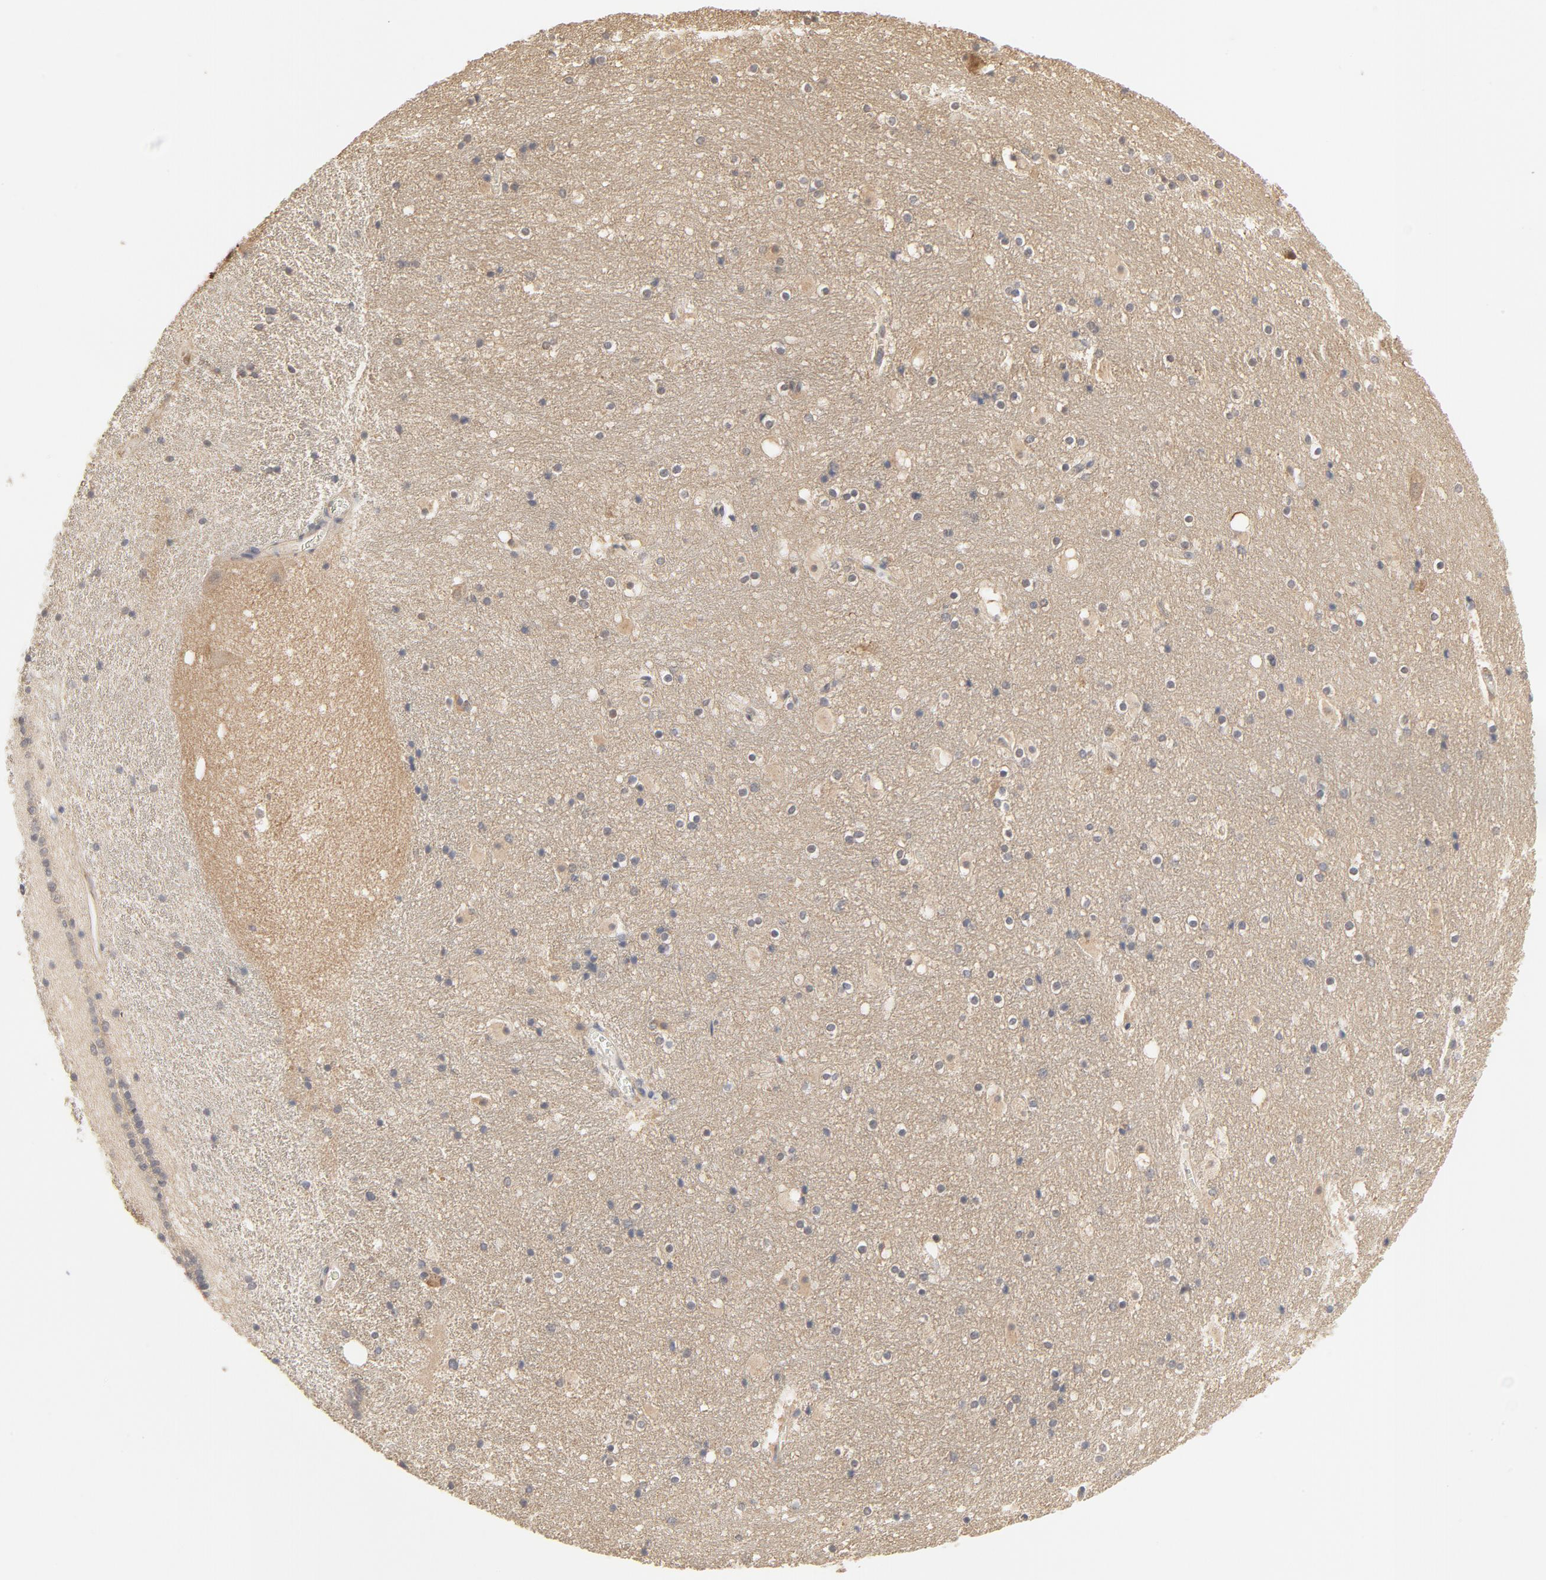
{"staining": {"intensity": "weak", "quantity": "25%-75%", "location": "cytoplasmic/membranous,nuclear"}, "tissue": "hippocampus", "cell_type": "Glial cells", "image_type": "normal", "snomed": [{"axis": "morphology", "description": "Normal tissue, NOS"}, {"axis": "topography", "description": "Hippocampus"}], "caption": "Immunohistochemical staining of normal human hippocampus shows weak cytoplasmic/membranous,nuclear protein staining in approximately 25%-75% of glial cells. (DAB IHC, brown staining for protein, blue staining for nuclei).", "gene": "NEDD8", "patient": {"sex": "male", "age": 45}}